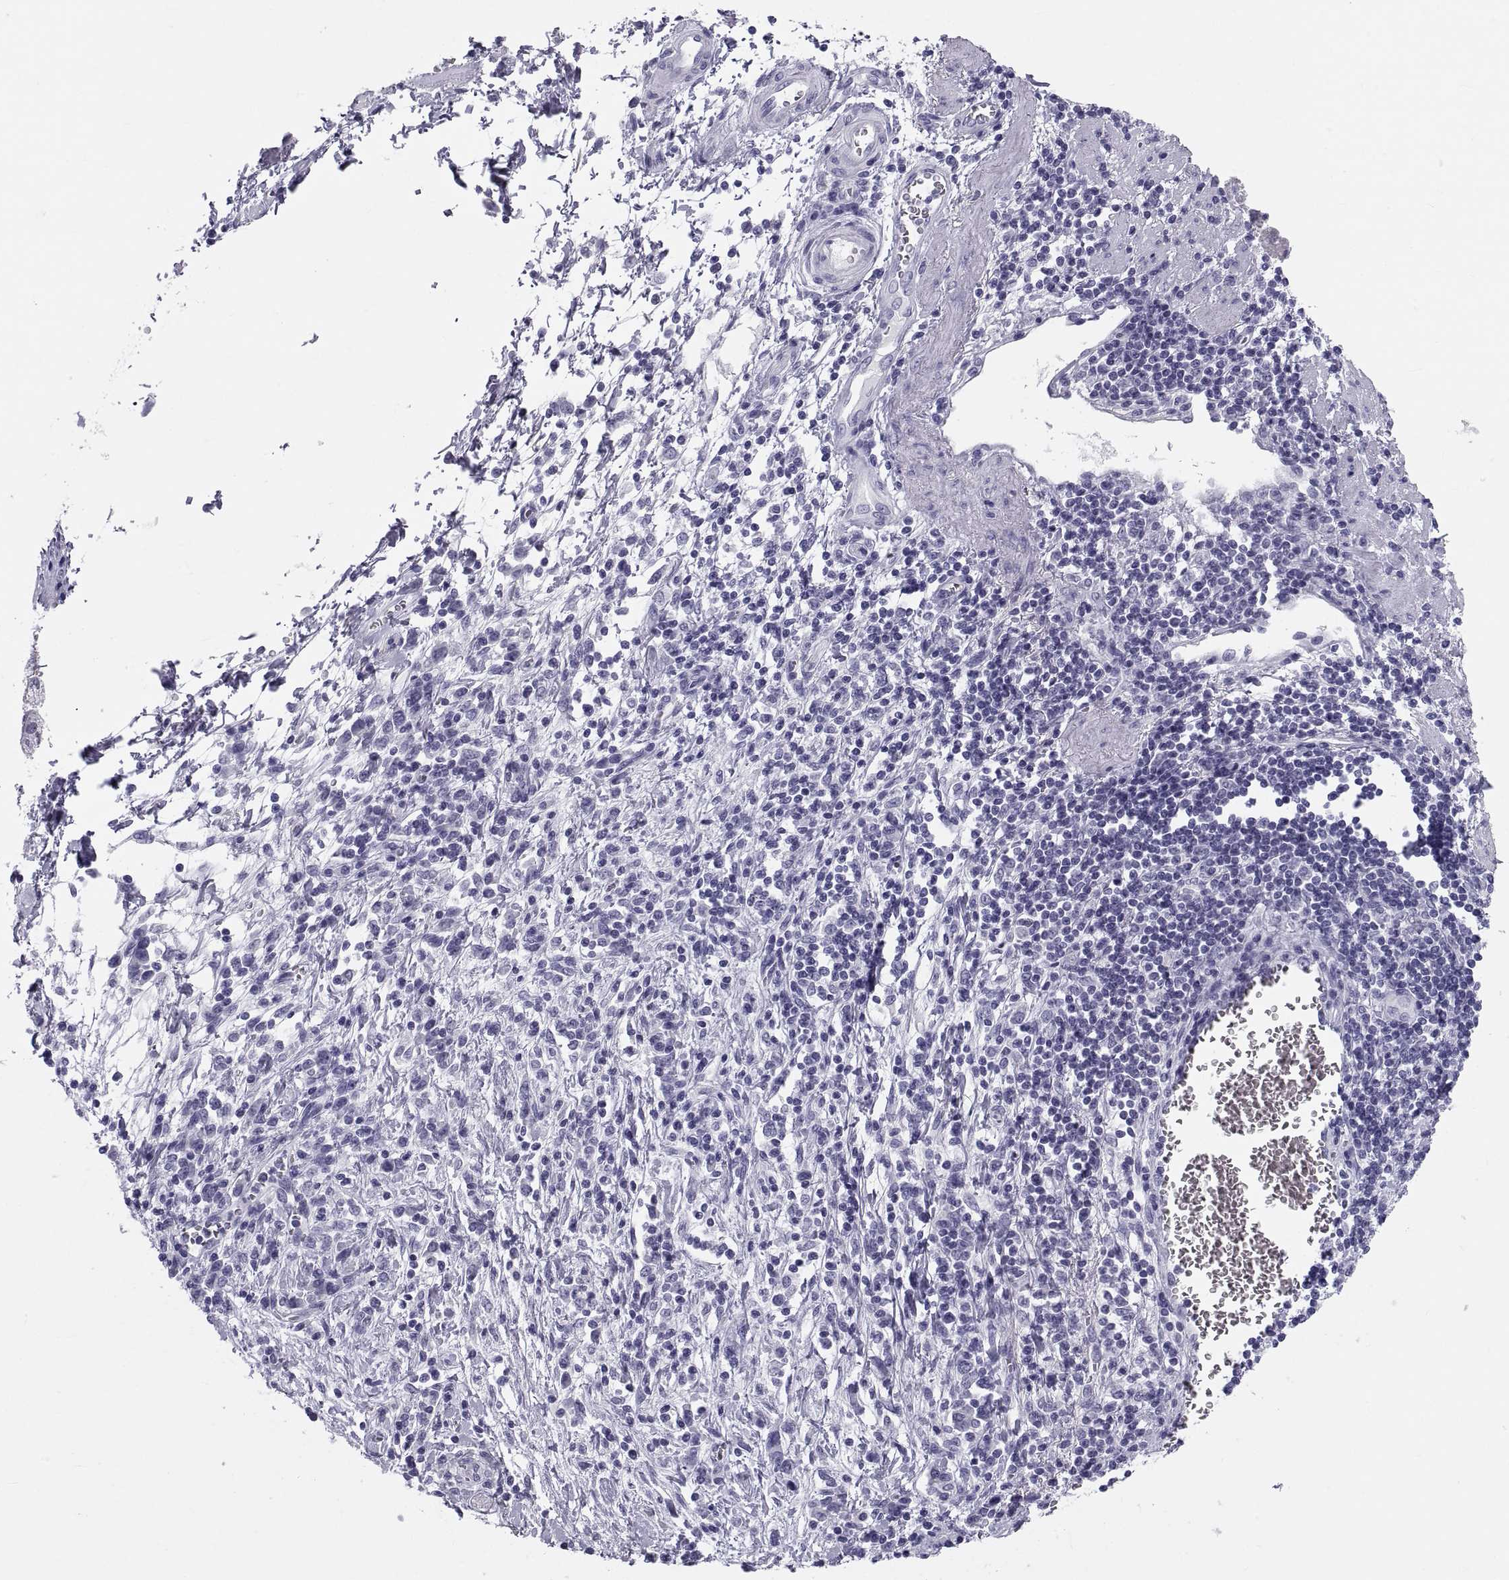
{"staining": {"intensity": "negative", "quantity": "none", "location": "none"}, "tissue": "stomach cancer", "cell_type": "Tumor cells", "image_type": "cancer", "snomed": [{"axis": "morphology", "description": "Adenocarcinoma, NOS"}, {"axis": "topography", "description": "Stomach"}], "caption": "Immunohistochemistry (IHC) photomicrograph of neoplastic tissue: human stomach adenocarcinoma stained with DAB (3,3'-diaminobenzidine) demonstrates no significant protein expression in tumor cells.", "gene": "DEFB129", "patient": {"sex": "female", "age": 57}}